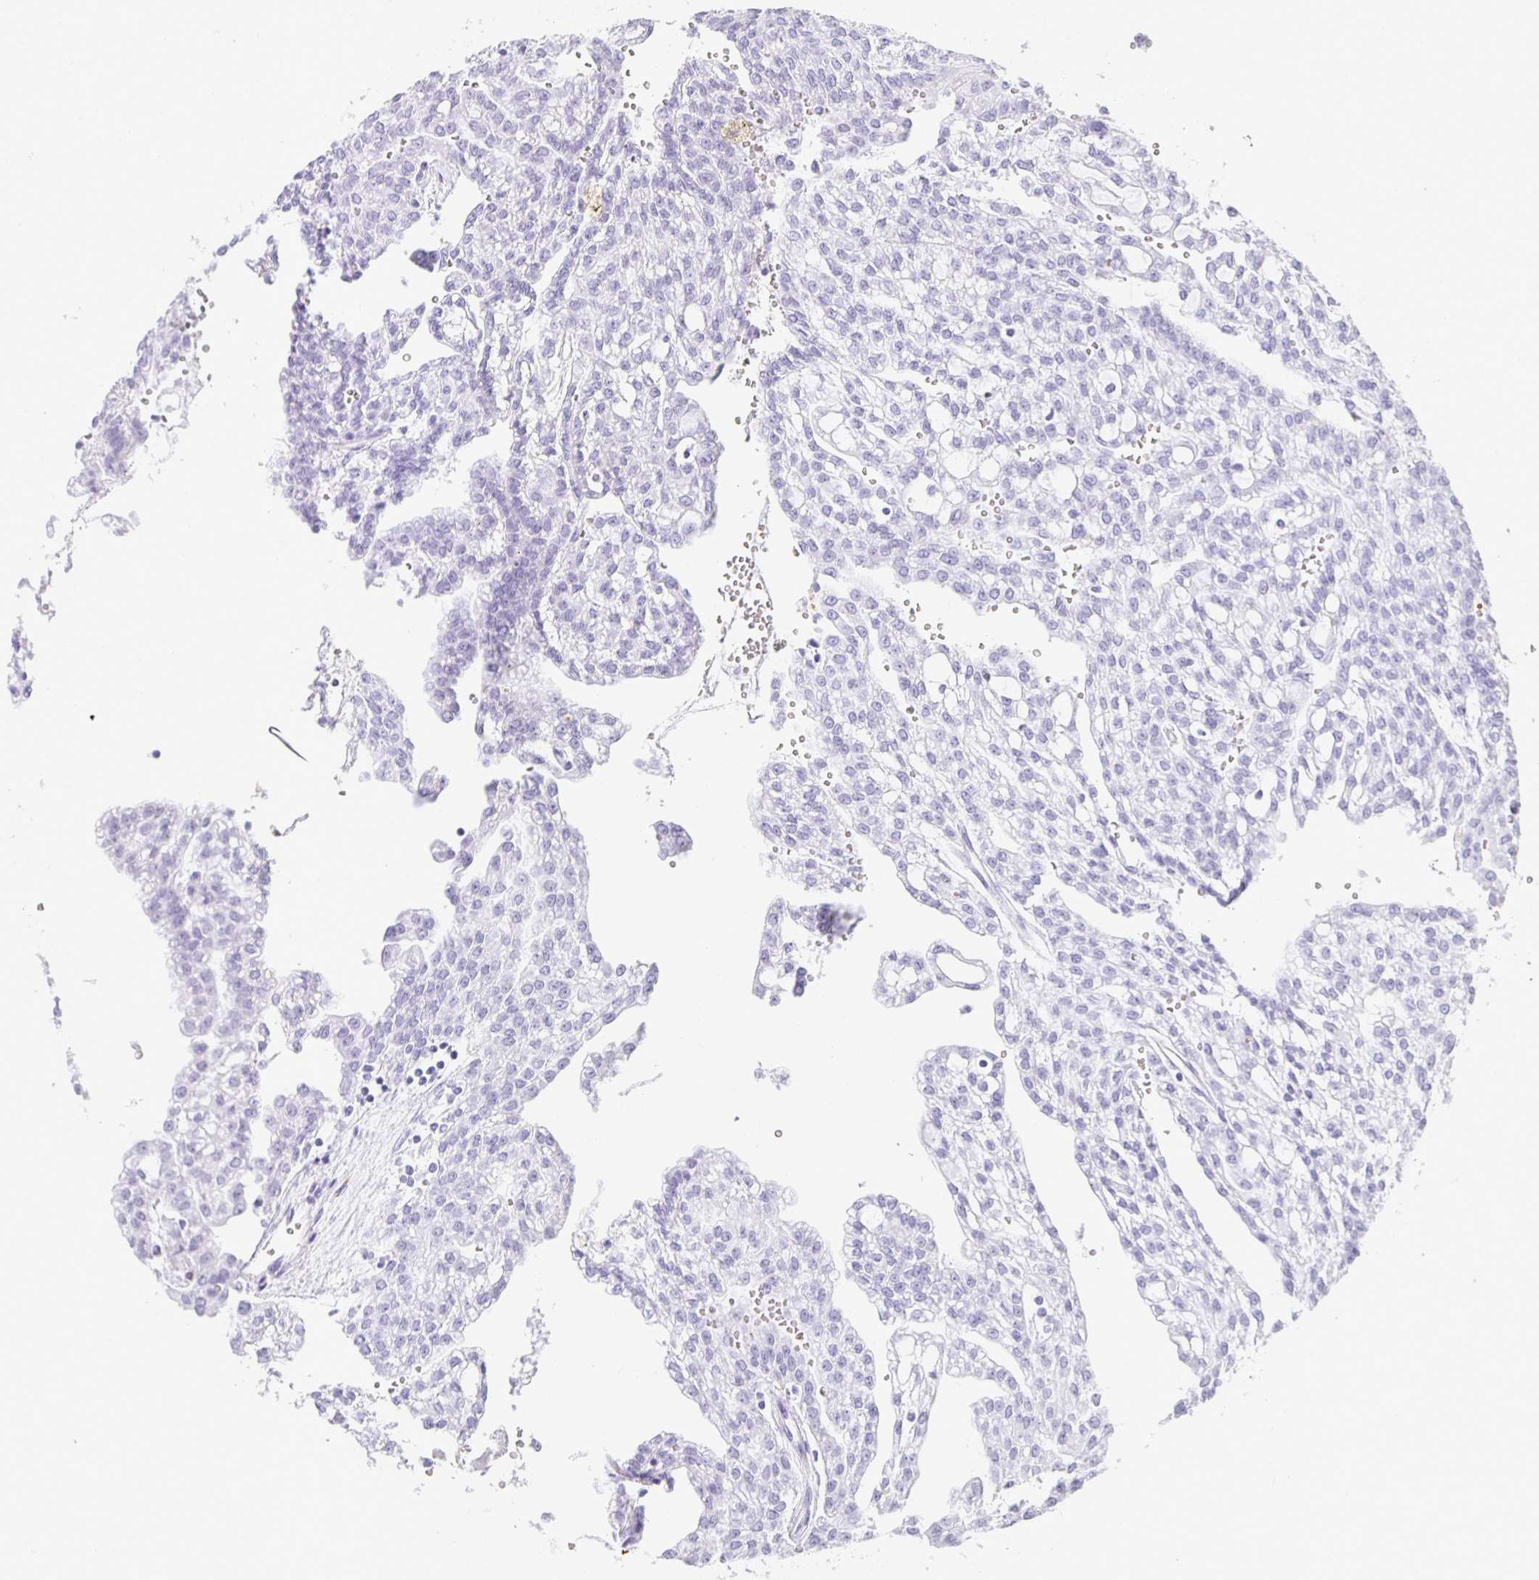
{"staining": {"intensity": "negative", "quantity": "none", "location": "none"}, "tissue": "renal cancer", "cell_type": "Tumor cells", "image_type": "cancer", "snomed": [{"axis": "morphology", "description": "Adenocarcinoma, NOS"}, {"axis": "topography", "description": "Kidney"}], "caption": "Protein analysis of renal cancer demonstrates no significant expression in tumor cells. (DAB (3,3'-diaminobenzidine) IHC visualized using brightfield microscopy, high magnification).", "gene": "TPSD1", "patient": {"sex": "male", "age": 63}}